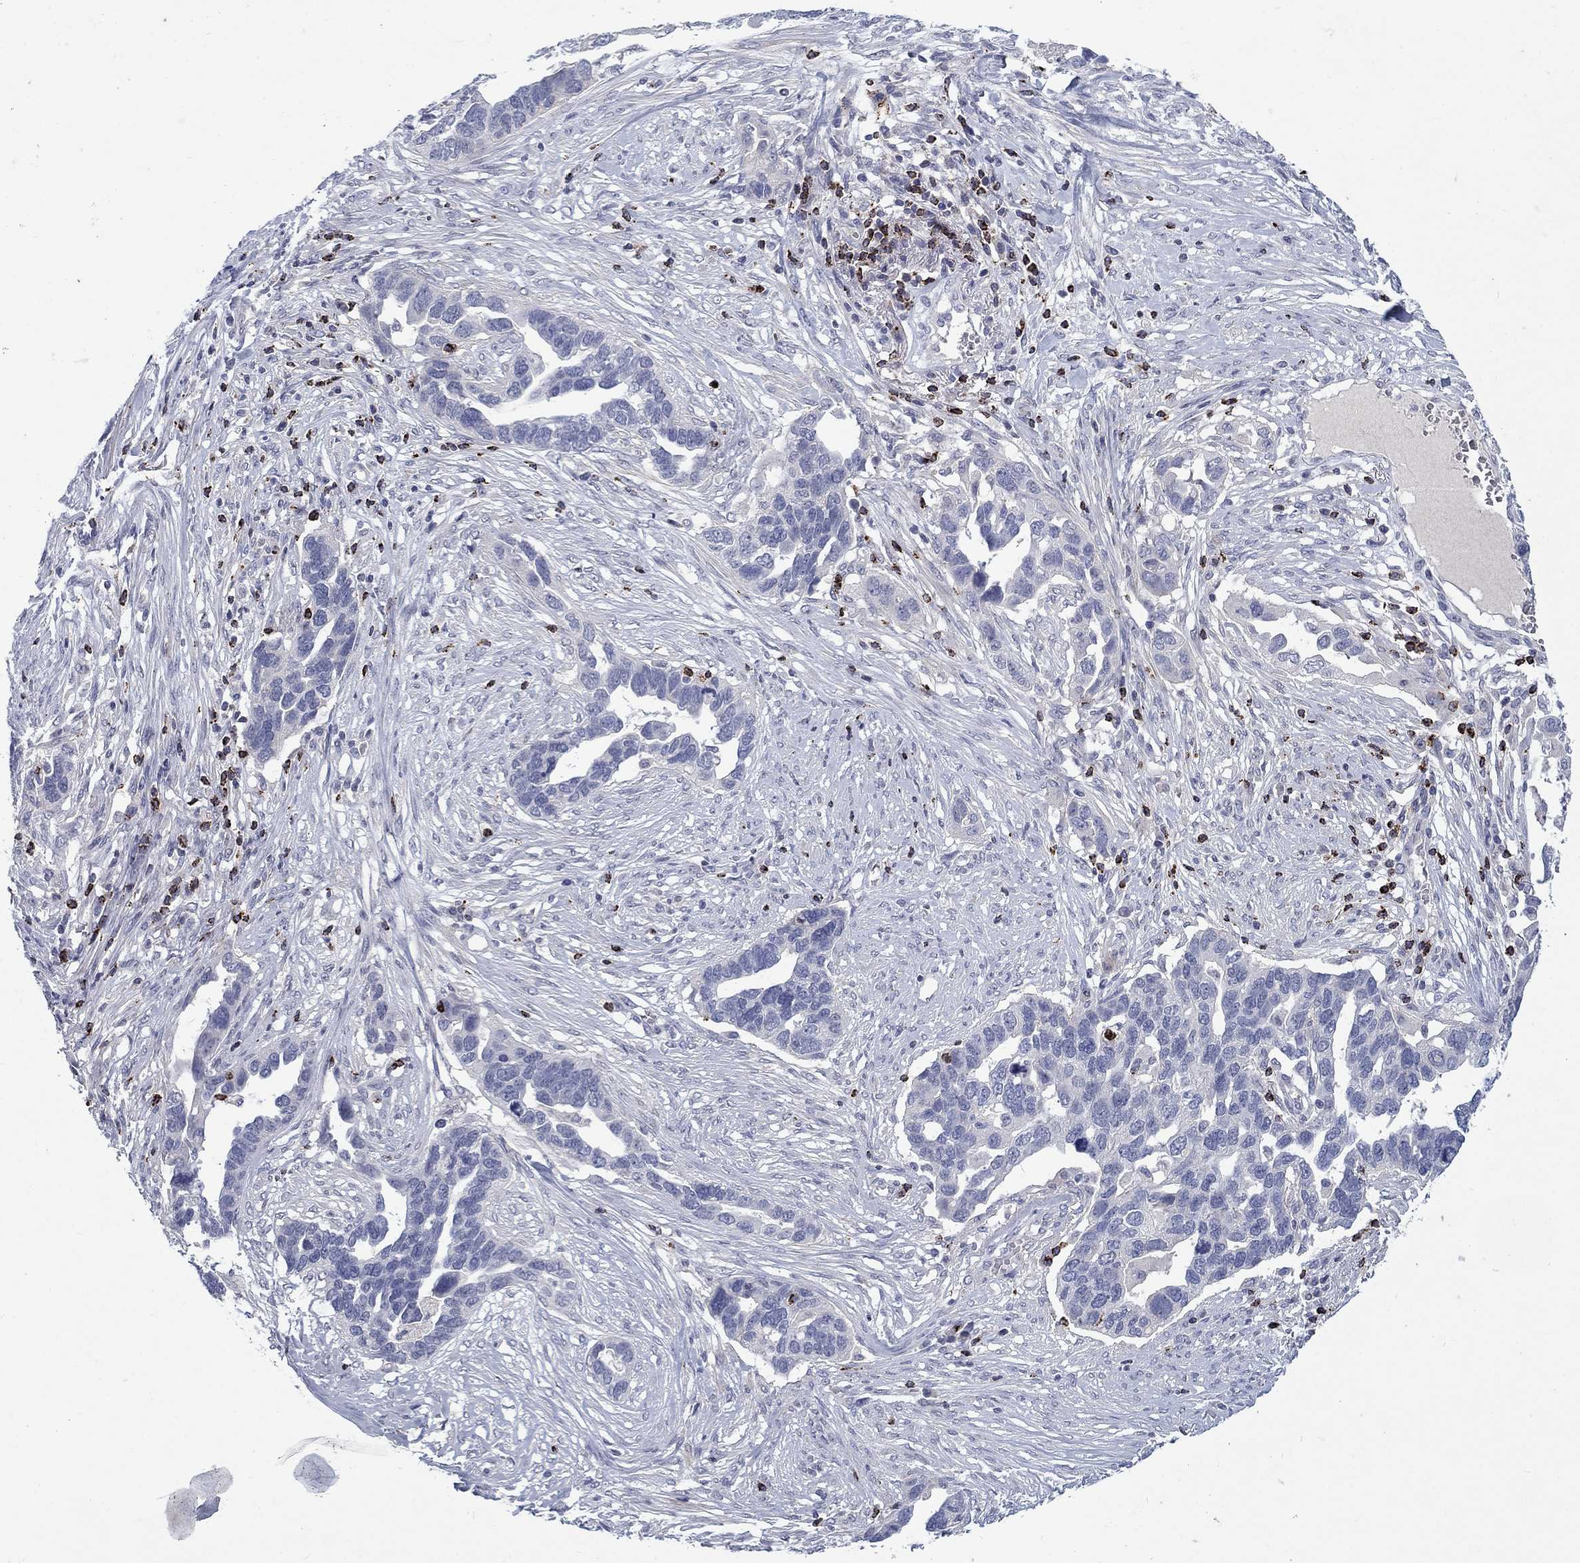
{"staining": {"intensity": "negative", "quantity": "none", "location": "none"}, "tissue": "ovarian cancer", "cell_type": "Tumor cells", "image_type": "cancer", "snomed": [{"axis": "morphology", "description": "Cystadenocarcinoma, serous, NOS"}, {"axis": "topography", "description": "Ovary"}], "caption": "An image of ovarian cancer (serous cystadenocarcinoma) stained for a protein exhibits no brown staining in tumor cells.", "gene": "GZMA", "patient": {"sex": "female", "age": 54}}